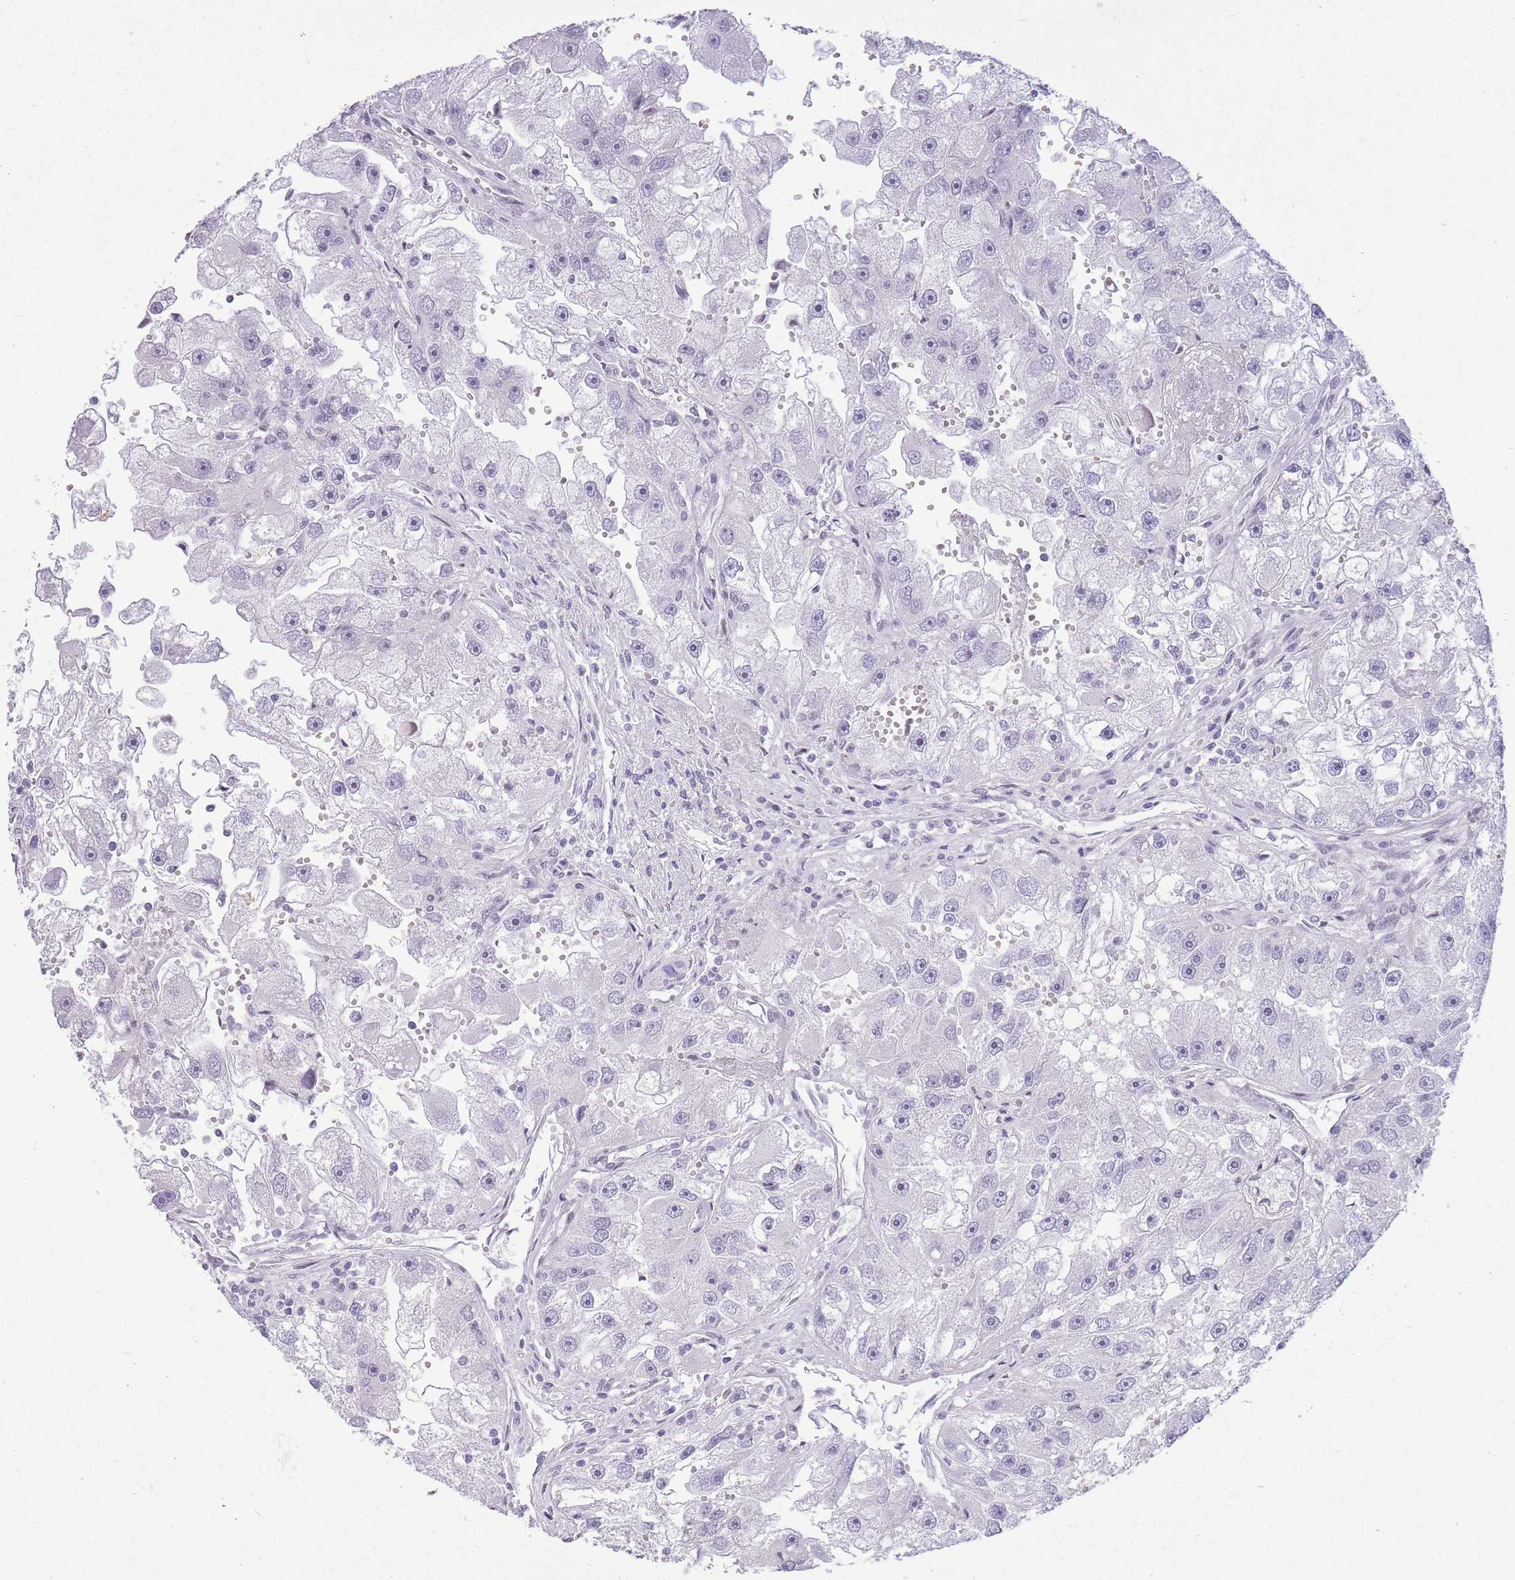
{"staining": {"intensity": "negative", "quantity": "none", "location": "none"}, "tissue": "renal cancer", "cell_type": "Tumor cells", "image_type": "cancer", "snomed": [{"axis": "morphology", "description": "Adenocarcinoma, NOS"}, {"axis": "topography", "description": "Kidney"}], "caption": "This is an immunohistochemistry image of human renal cancer. There is no staining in tumor cells.", "gene": "ZBED5", "patient": {"sex": "male", "age": 63}}